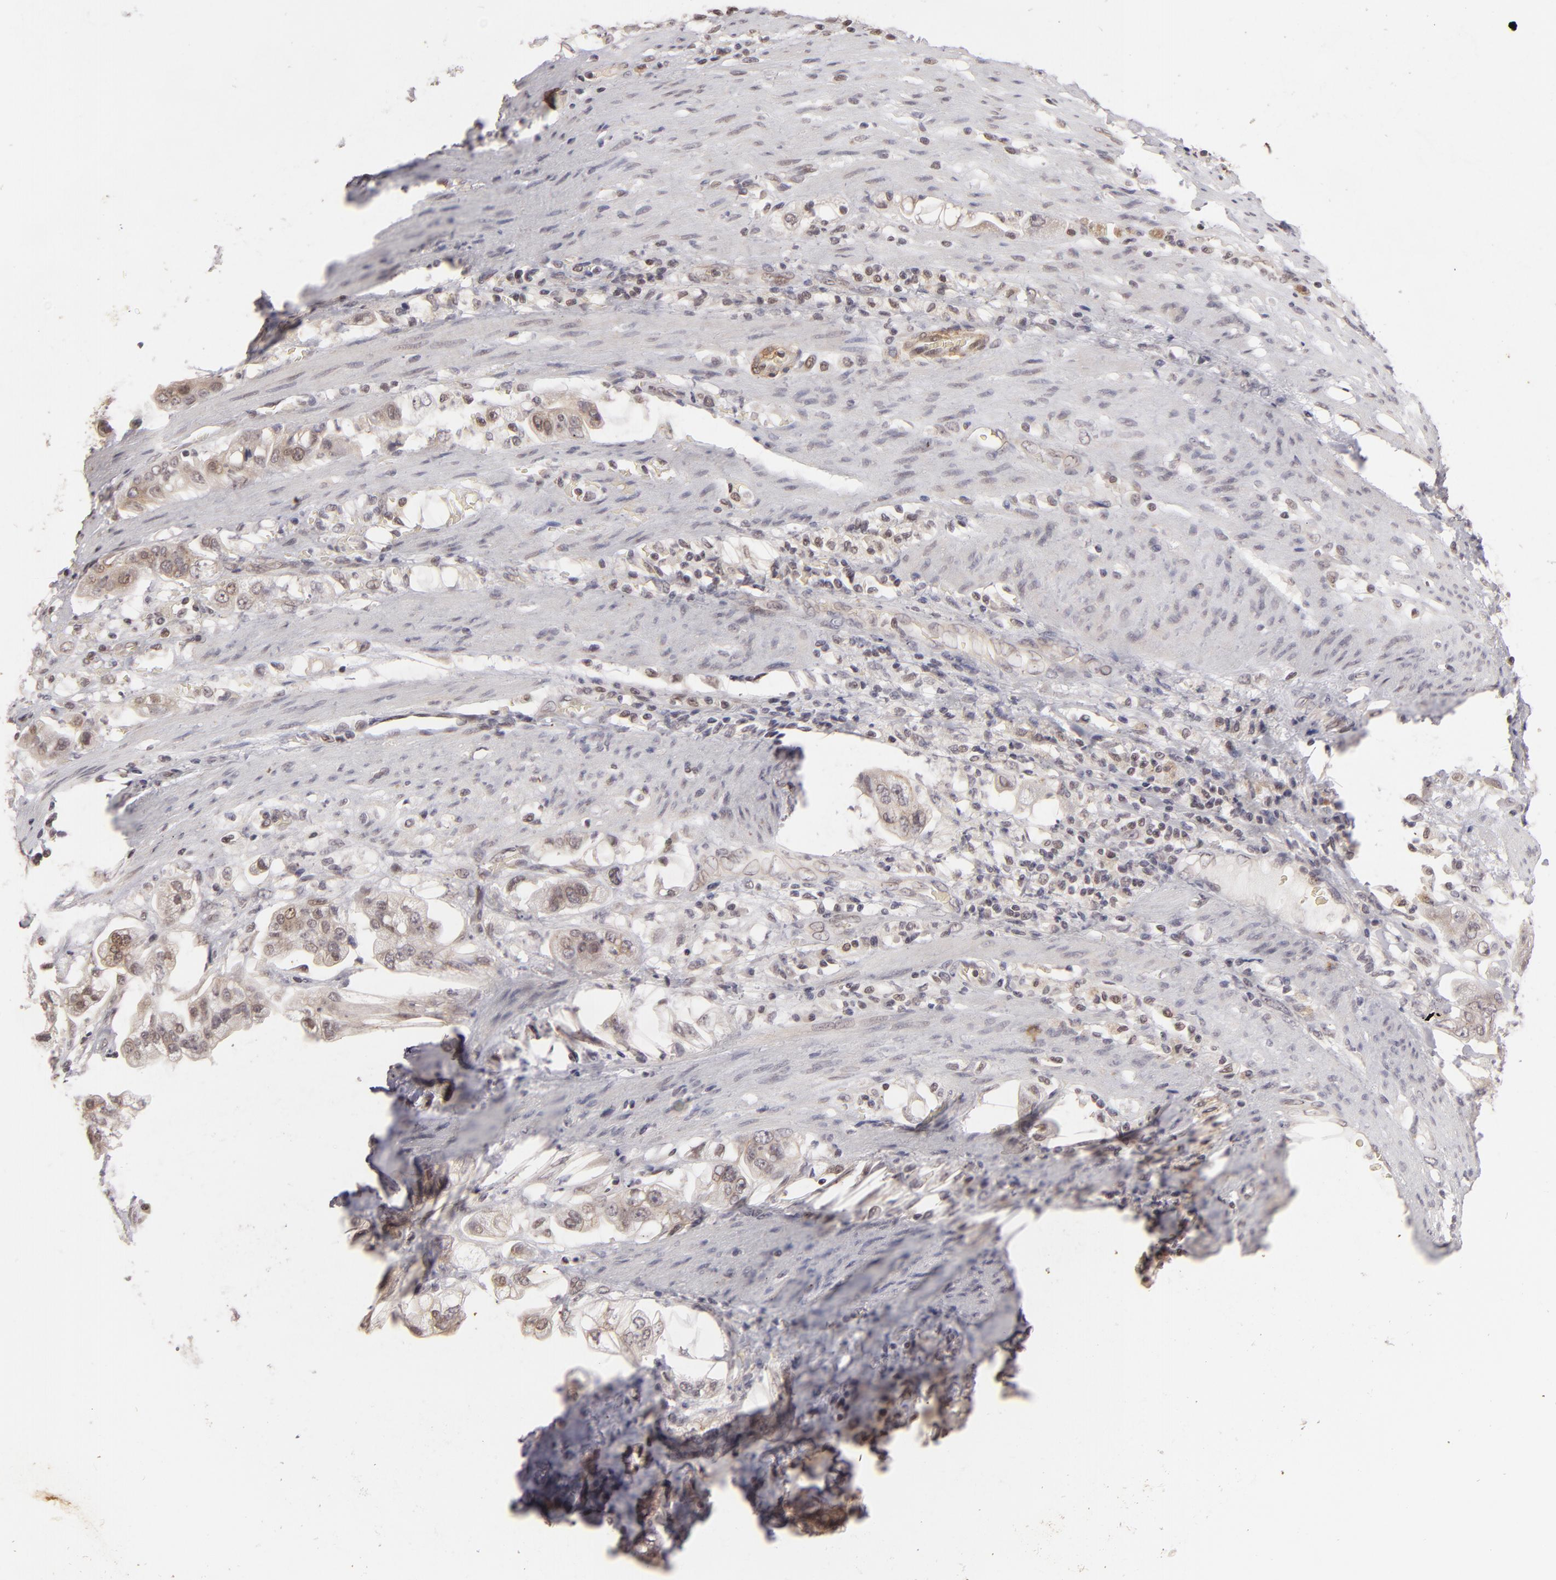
{"staining": {"intensity": "weak", "quantity": "<25%", "location": "cytoplasmic/membranous"}, "tissue": "stomach cancer", "cell_type": "Tumor cells", "image_type": "cancer", "snomed": [{"axis": "morphology", "description": "Adenocarcinoma, NOS"}, {"axis": "topography", "description": "Stomach"}], "caption": "An immunohistochemistry (IHC) histopathology image of stomach cancer is shown. There is no staining in tumor cells of stomach cancer. (DAB immunohistochemistry (IHC) with hematoxylin counter stain).", "gene": "DFFA", "patient": {"sex": "male", "age": 62}}